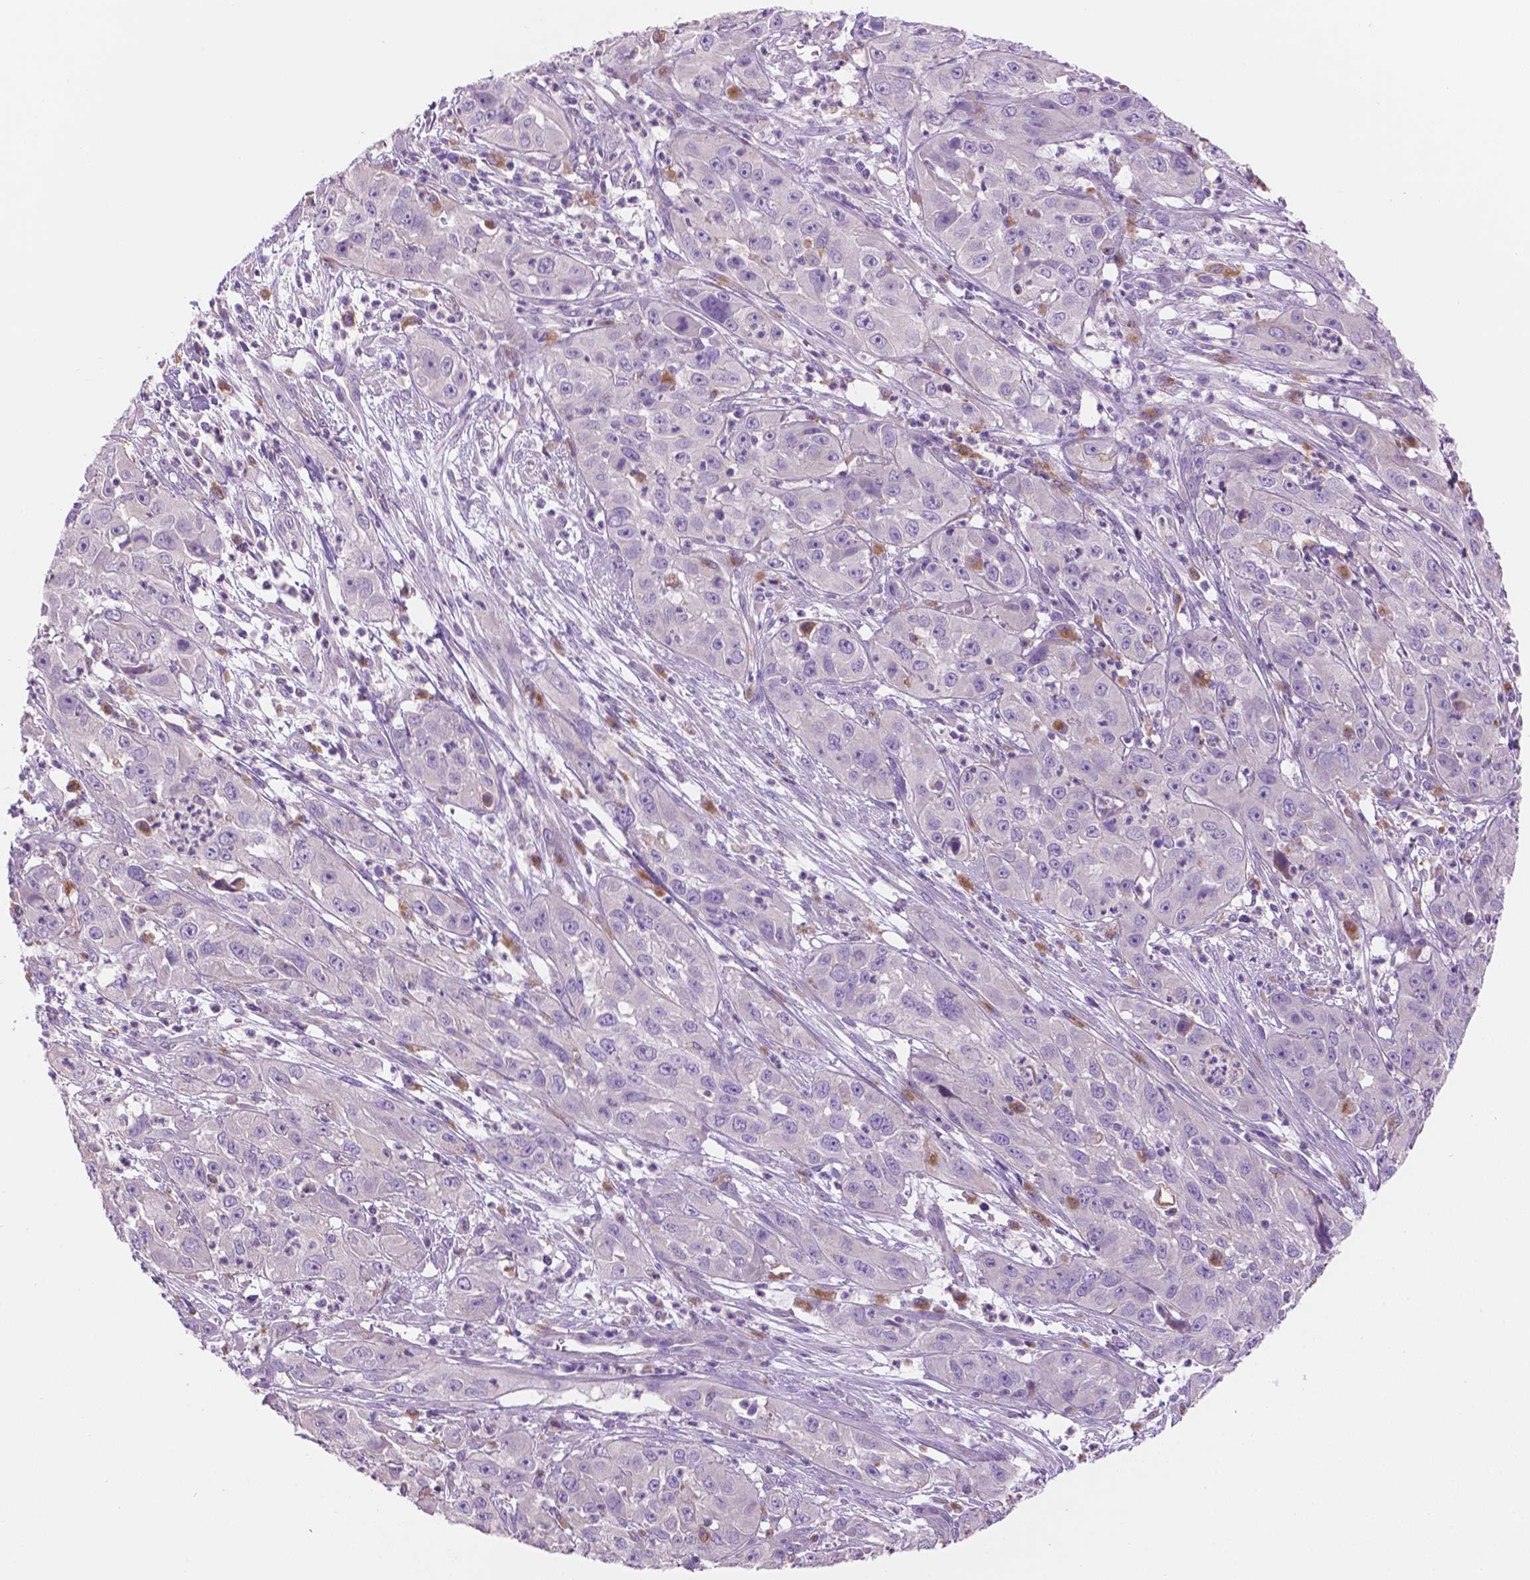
{"staining": {"intensity": "negative", "quantity": "none", "location": "none"}, "tissue": "cervical cancer", "cell_type": "Tumor cells", "image_type": "cancer", "snomed": [{"axis": "morphology", "description": "Squamous cell carcinoma, NOS"}, {"axis": "topography", "description": "Cervix"}], "caption": "Human cervical squamous cell carcinoma stained for a protein using immunohistochemistry shows no positivity in tumor cells.", "gene": "CDH7", "patient": {"sex": "female", "age": 32}}